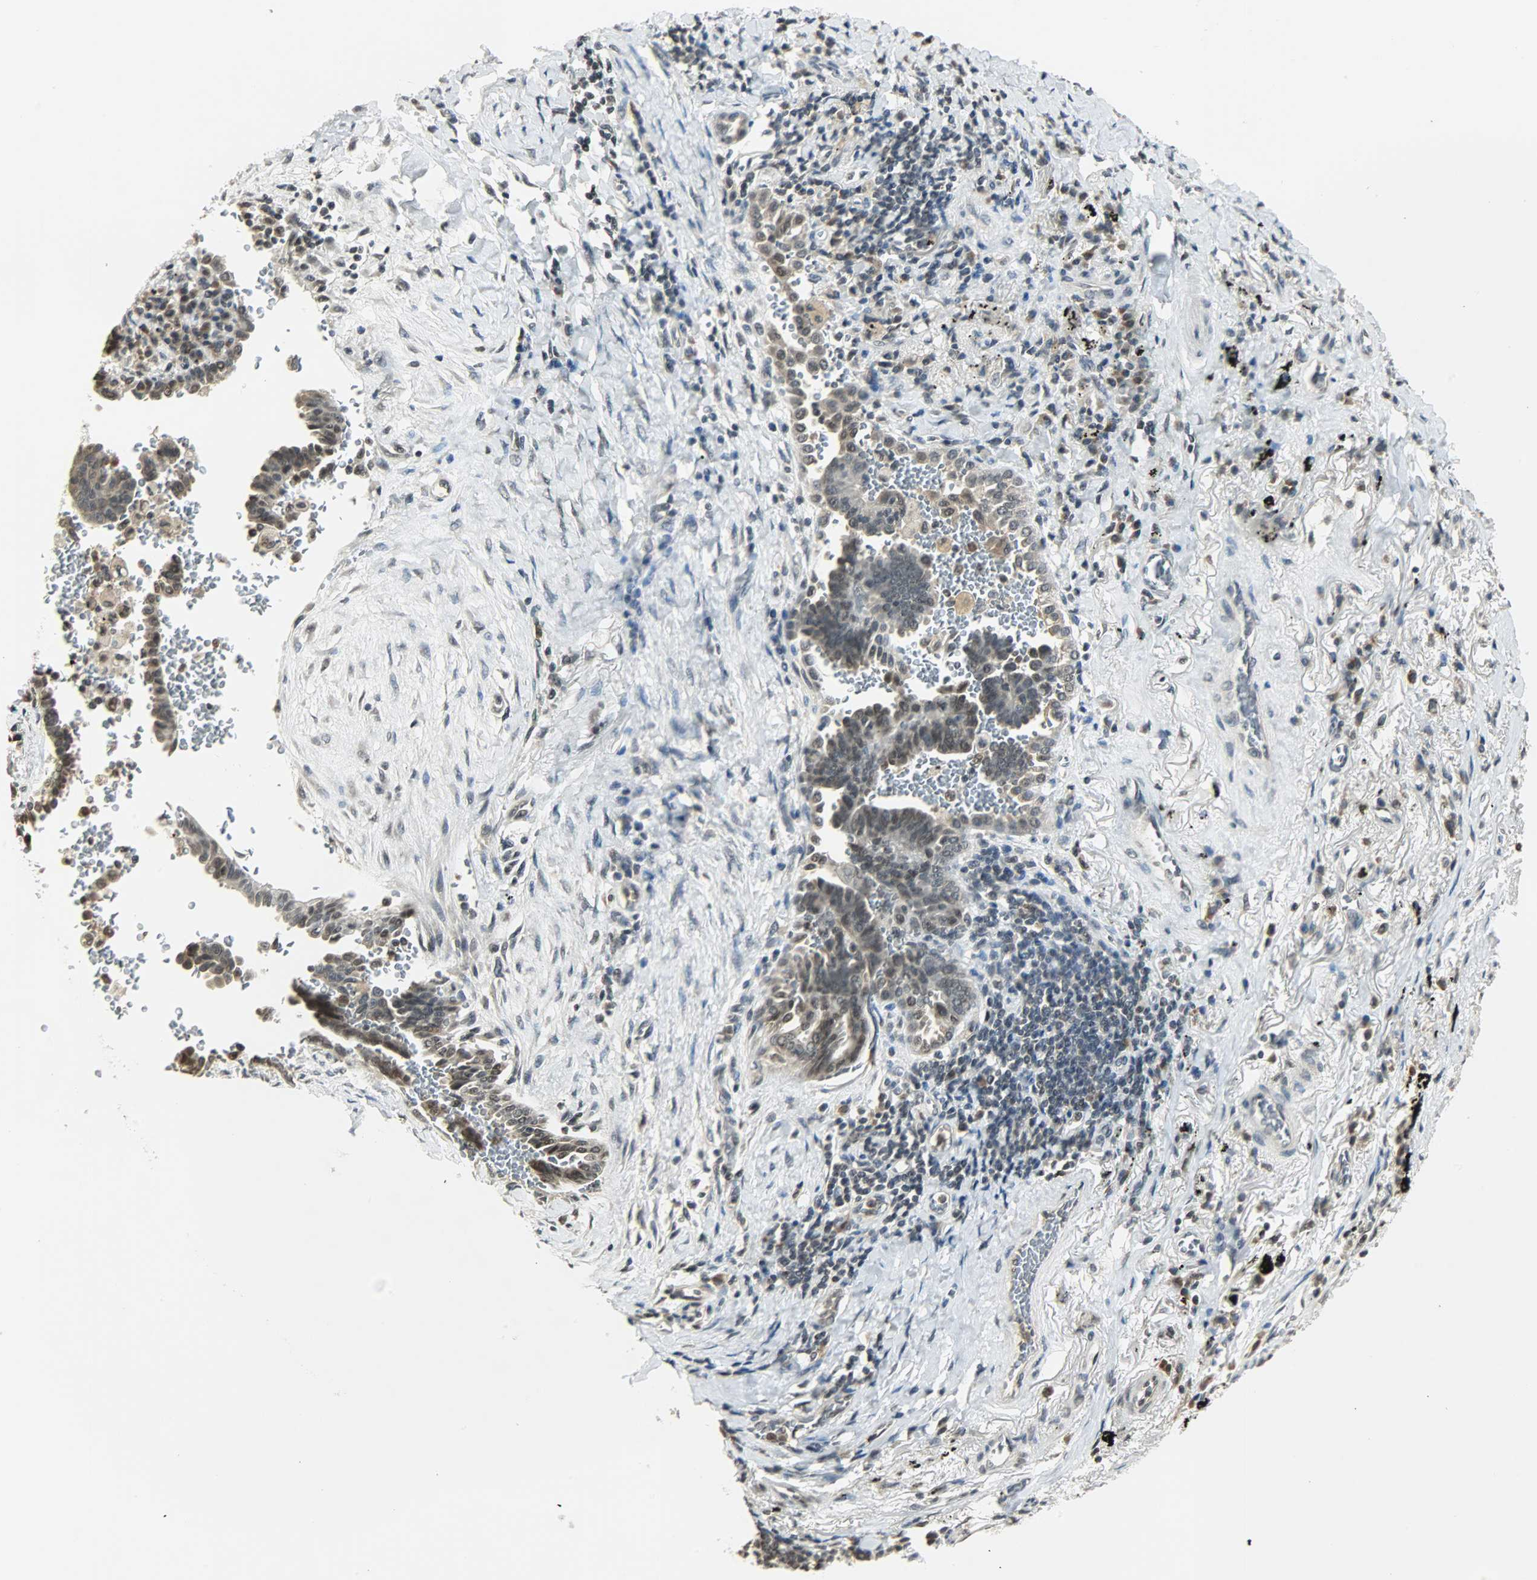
{"staining": {"intensity": "weak", "quantity": "25%-75%", "location": "nuclear"}, "tissue": "lung cancer", "cell_type": "Tumor cells", "image_type": "cancer", "snomed": [{"axis": "morphology", "description": "Adenocarcinoma, NOS"}, {"axis": "topography", "description": "Lung"}], "caption": "Weak nuclear expression is seen in approximately 25%-75% of tumor cells in lung cancer.", "gene": "SMARCA5", "patient": {"sex": "female", "age": 64}}